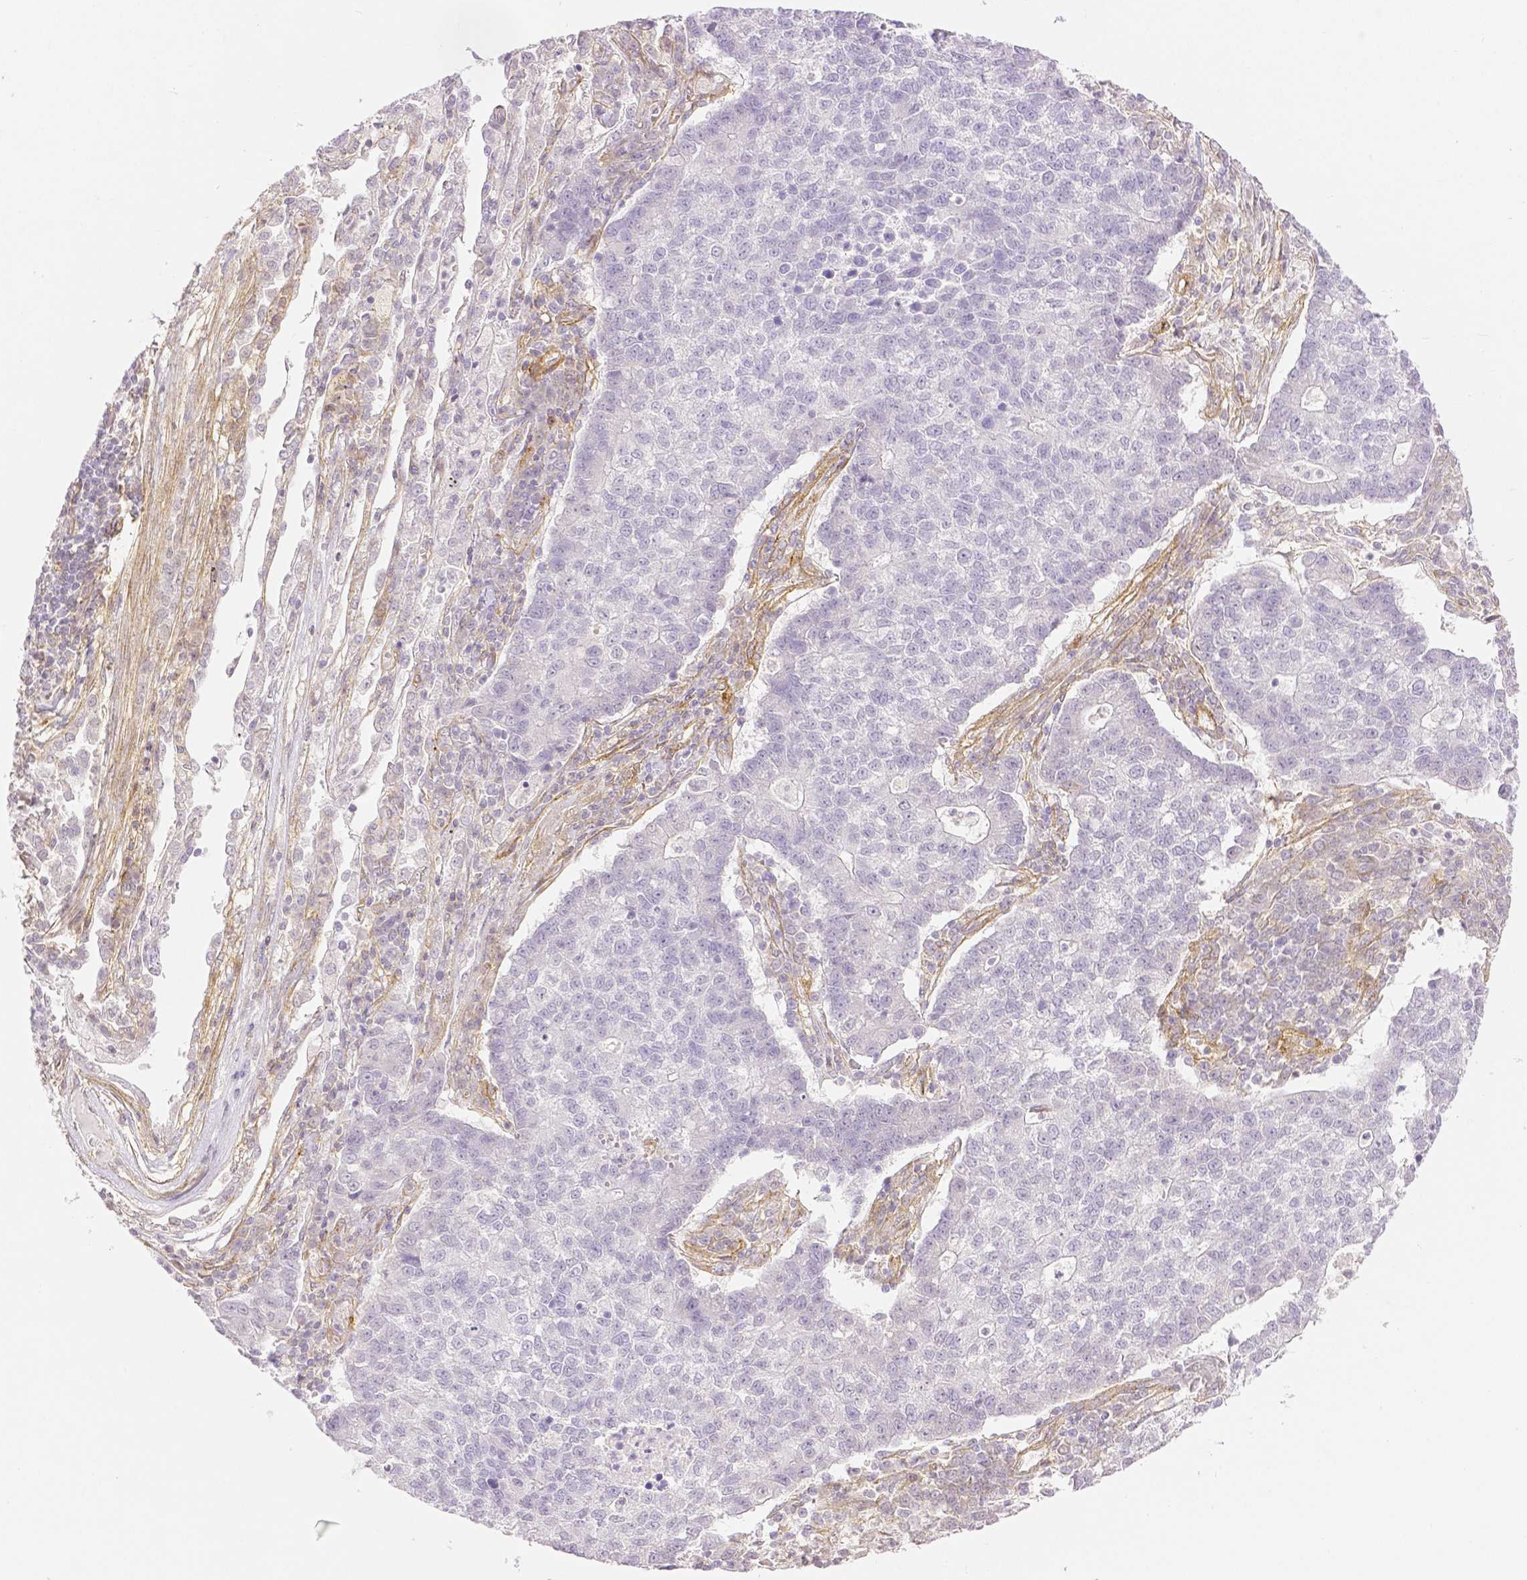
{"staining": {"intensity": "negative", "quantity": "none", "location": "none"}, "tissue": "lung cancer", "cell_type": "Tumor cells", "image_type": "cancer", "snomed": [{"axis": "morphology", "description": "Adenocarcinoma, NOS"}, {"axis": "topography", "description": "Lung"}], "caption": "Immunohistochemistry (IHC) of adenocarcinoma (lung) displays no expression in tumor cells.", "gene": "THY1", "patient": {"sex": "male", "age": 57}}